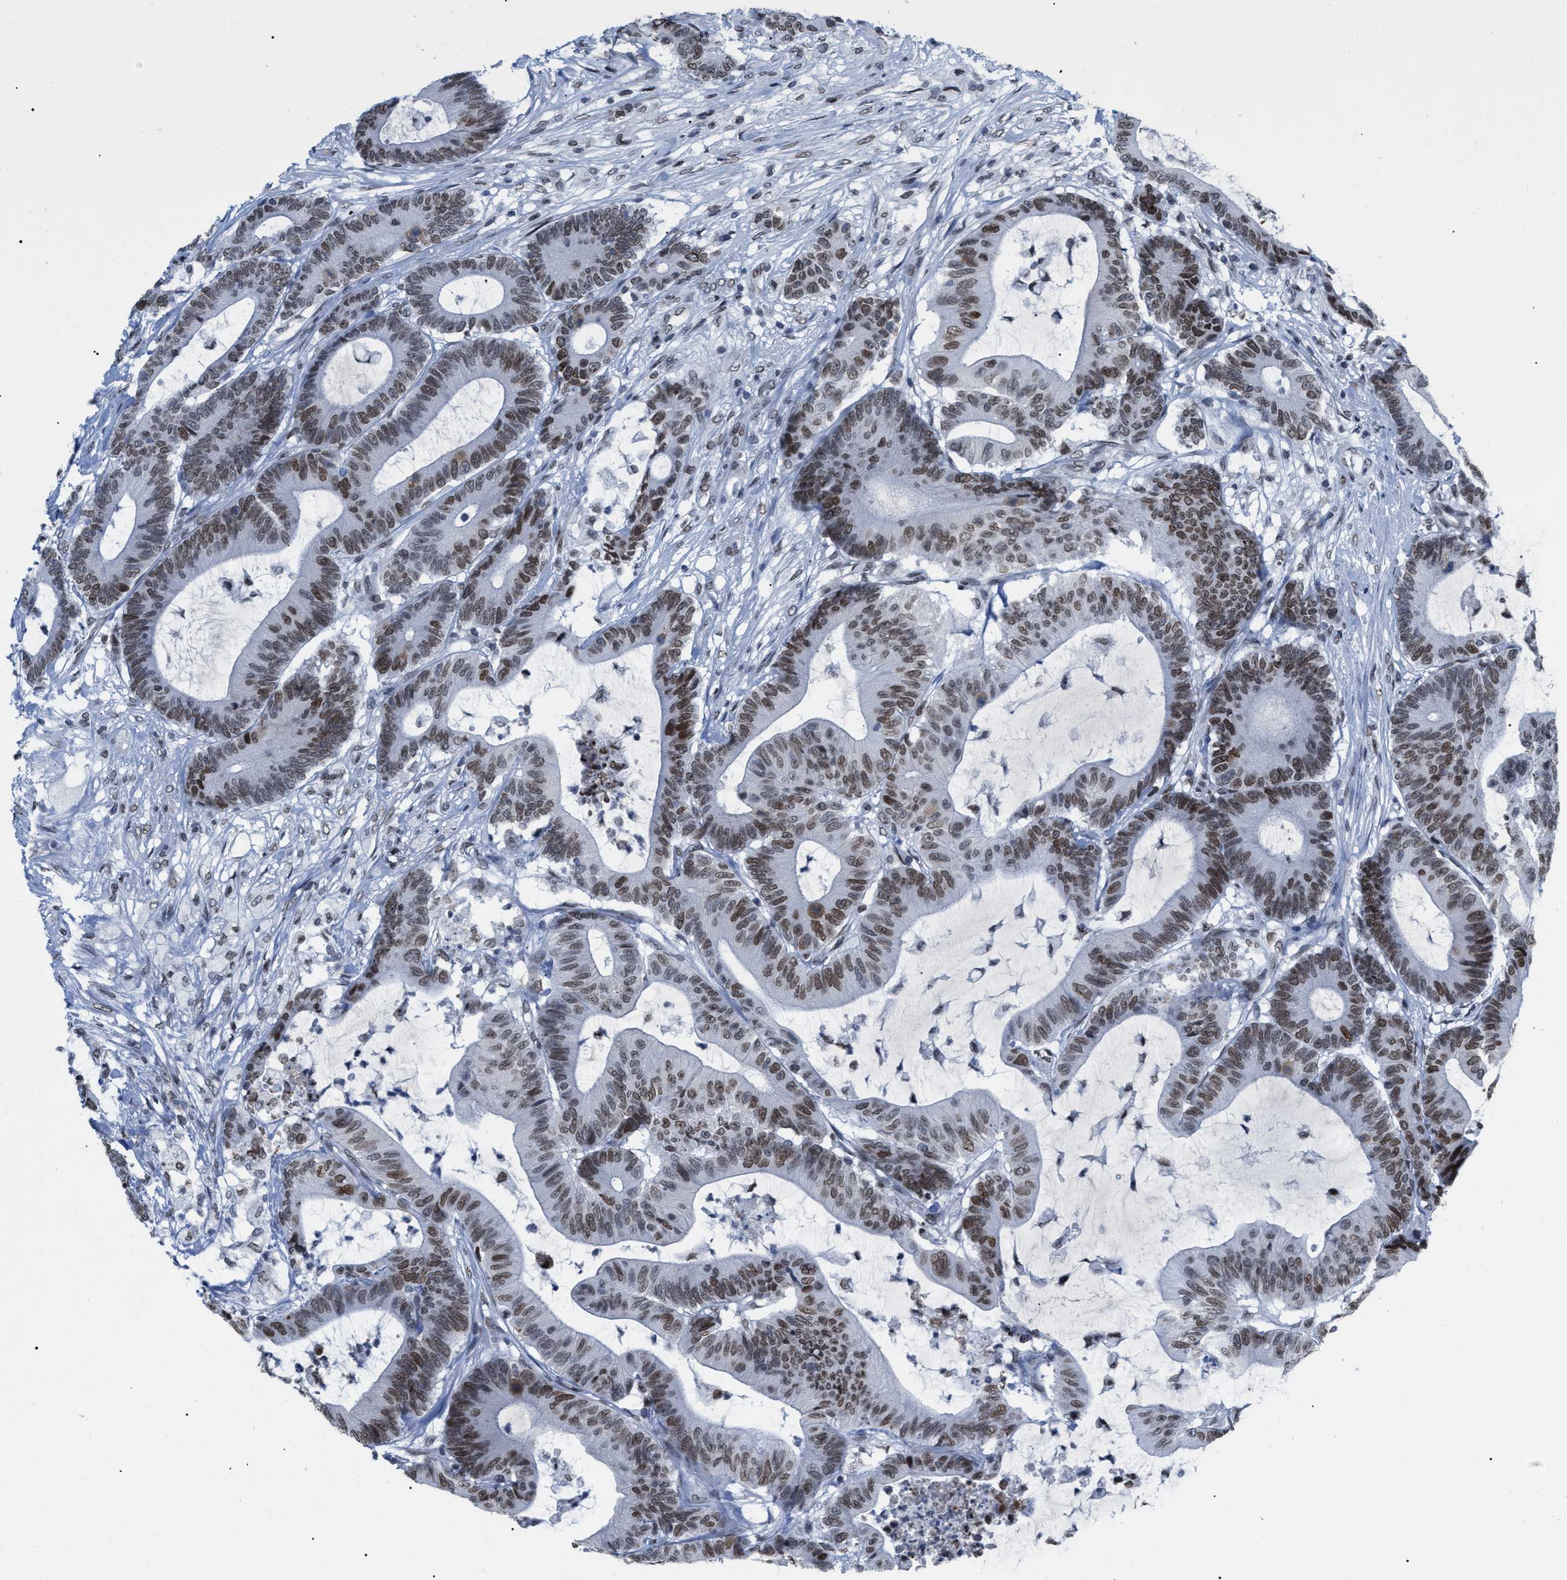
{"staining": {"intensity": "moderate", "quantity": ">75%", "location": "cytoplasmic/membranous,nuclear"}, "tissue": "colorectal cancer", "cell_type": "Tumor cells", "image_type": "cancer", "snomed": [{"axis": "morphology", "description": "Adenocarcinoma, NOS"}, {"axis": "topography", "description": "Colon"}], "caption": "The image reveals immunohistochemical staining of adenocarcinoma (colorectal). There is moderate cytoplasmic/membranous and nuclear expression is identified in approximately >75% of tumor cells.", "gene": "TPR", "patient": {"sex": "female", "age": 84}}